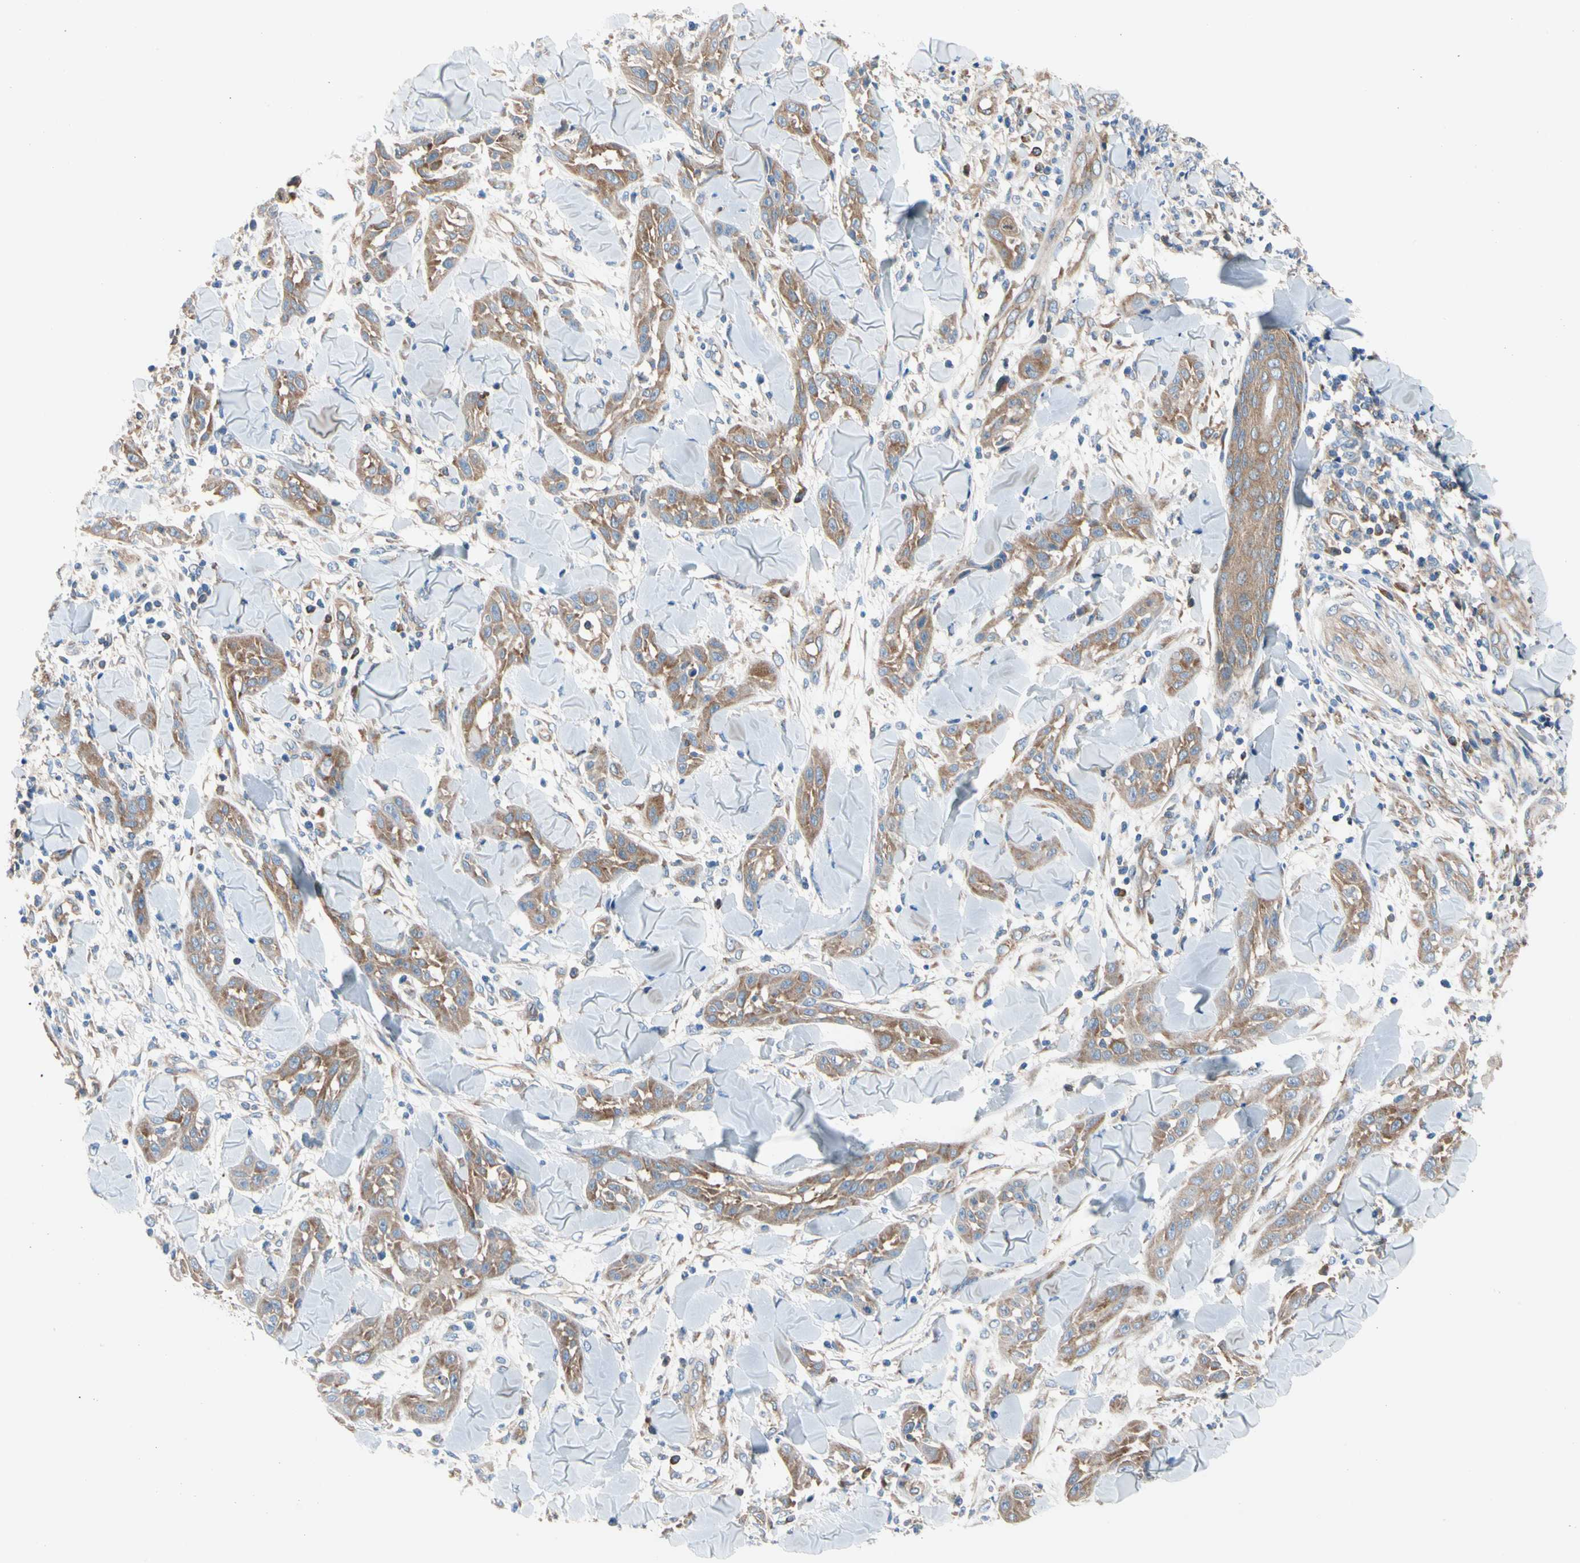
{"staining": {"intensity": "moderate", "quantity": ">75%", "location": "cytoplasmic/membranous"}, "tissue": "skin cancer", "cell_type": "Tumor cells", "image_type": "cancer", "snomed": [{"axis": "morphology", "description": "Squamous cell carcinoma, NOS"}, {"axis": "topography", "description": "Skin"}], "caption": "This is a histology image of IHC staining of skin cancer, which shows moderate positivity in the cytoplasmic/membranous of tumor cells.", "gene": "GPHN", "patient": {"sex": "male", "age": 24}}